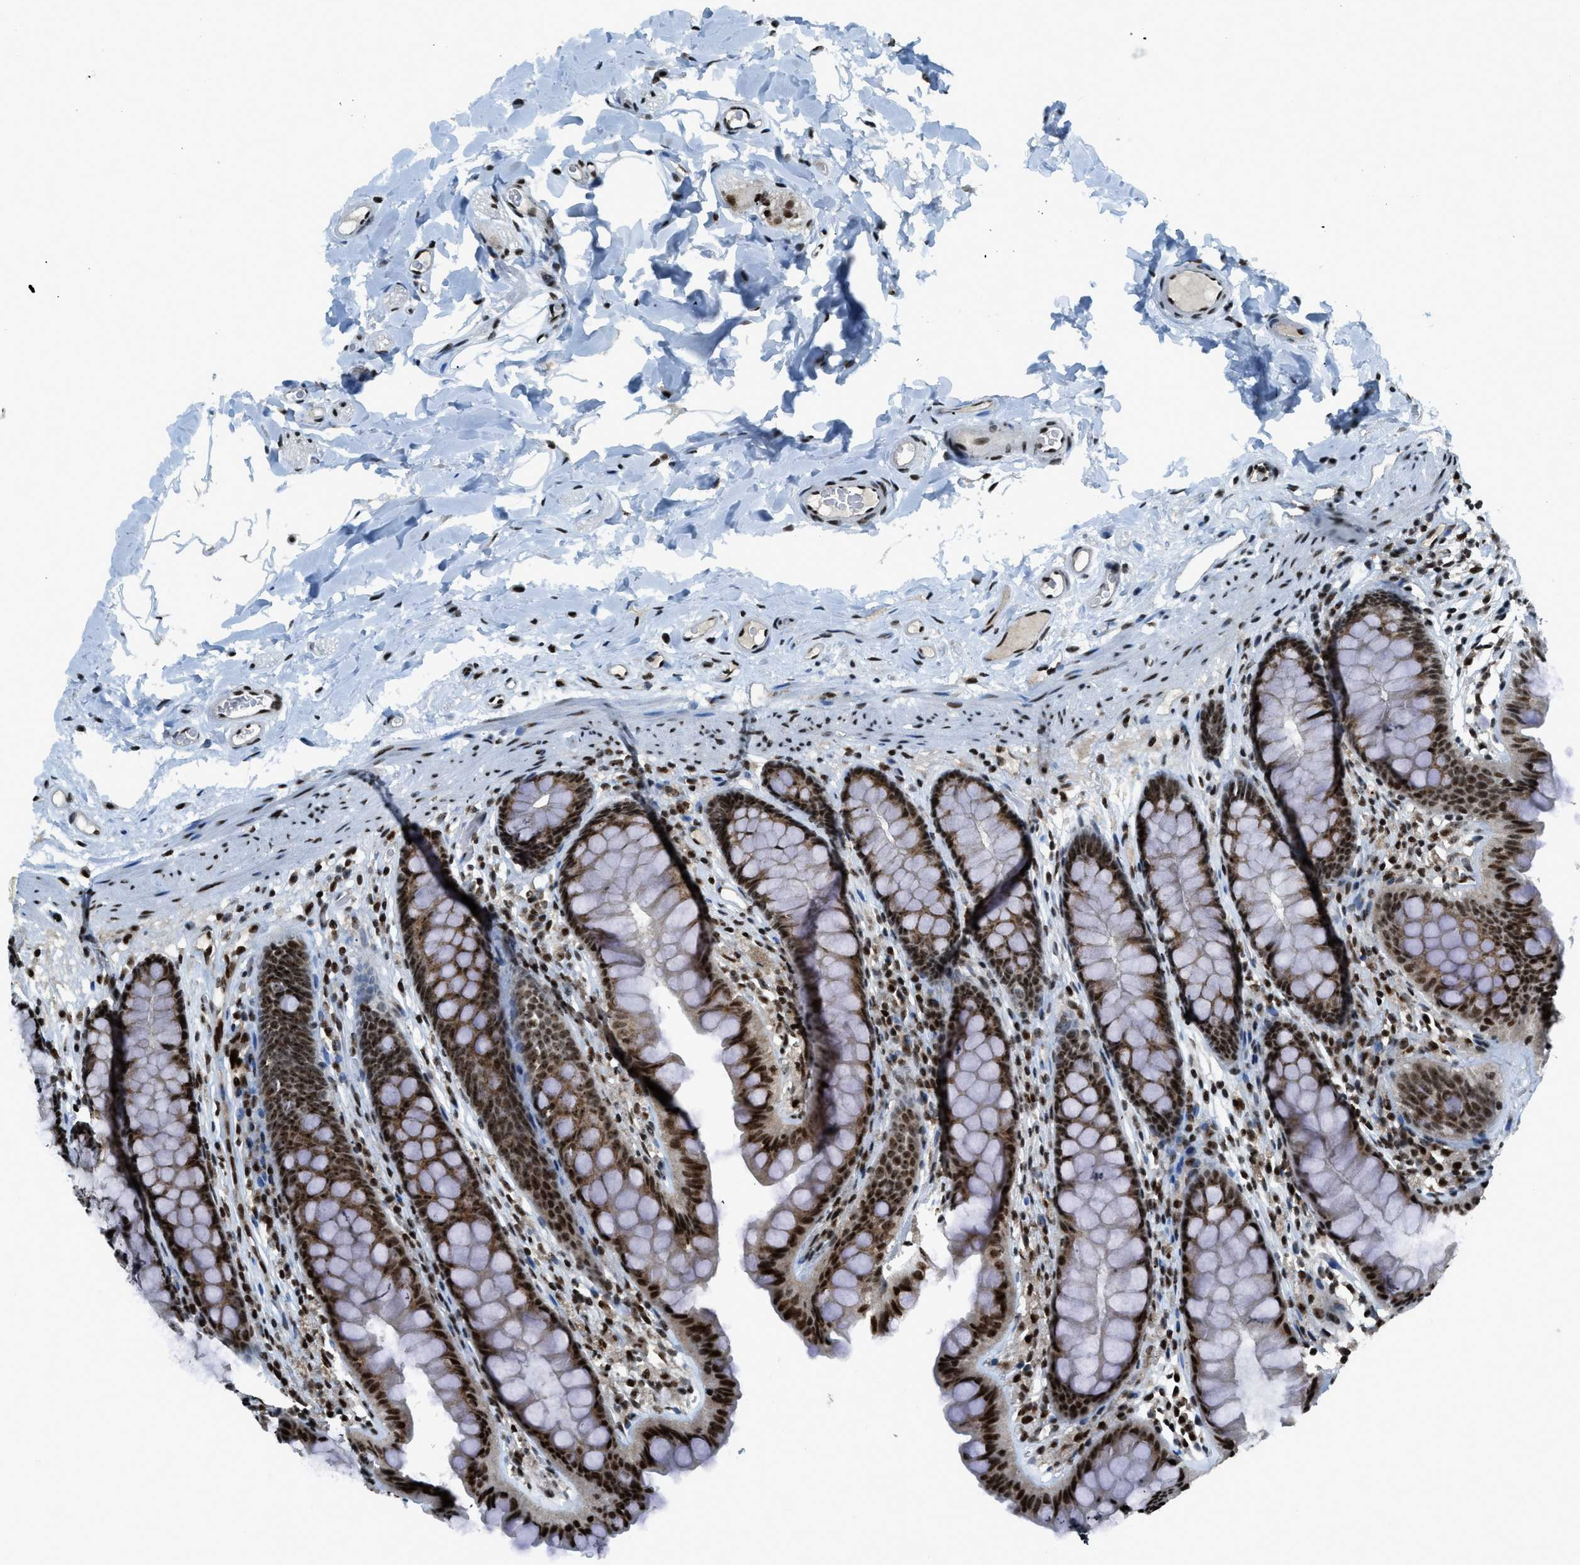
{"staining": {"intensity": "strong", "quantity": ">75%", "location": "nuclear"}, "tissue": "colon", "cell_type": "Endothelial cells", "image_type": "normal", "snomed": [{"axis": "morphology", "description": "Normal tissue, NOS"}, {"axis": "topography", "description": "Colon"}], "caption": "The micrograph shows staining of unremarkable colon, revealing strong nuclear protein positivity (brown color) within endothelial cells.", "gene": "RAD51B", "patient": {"sex": "female", "age": 55}}